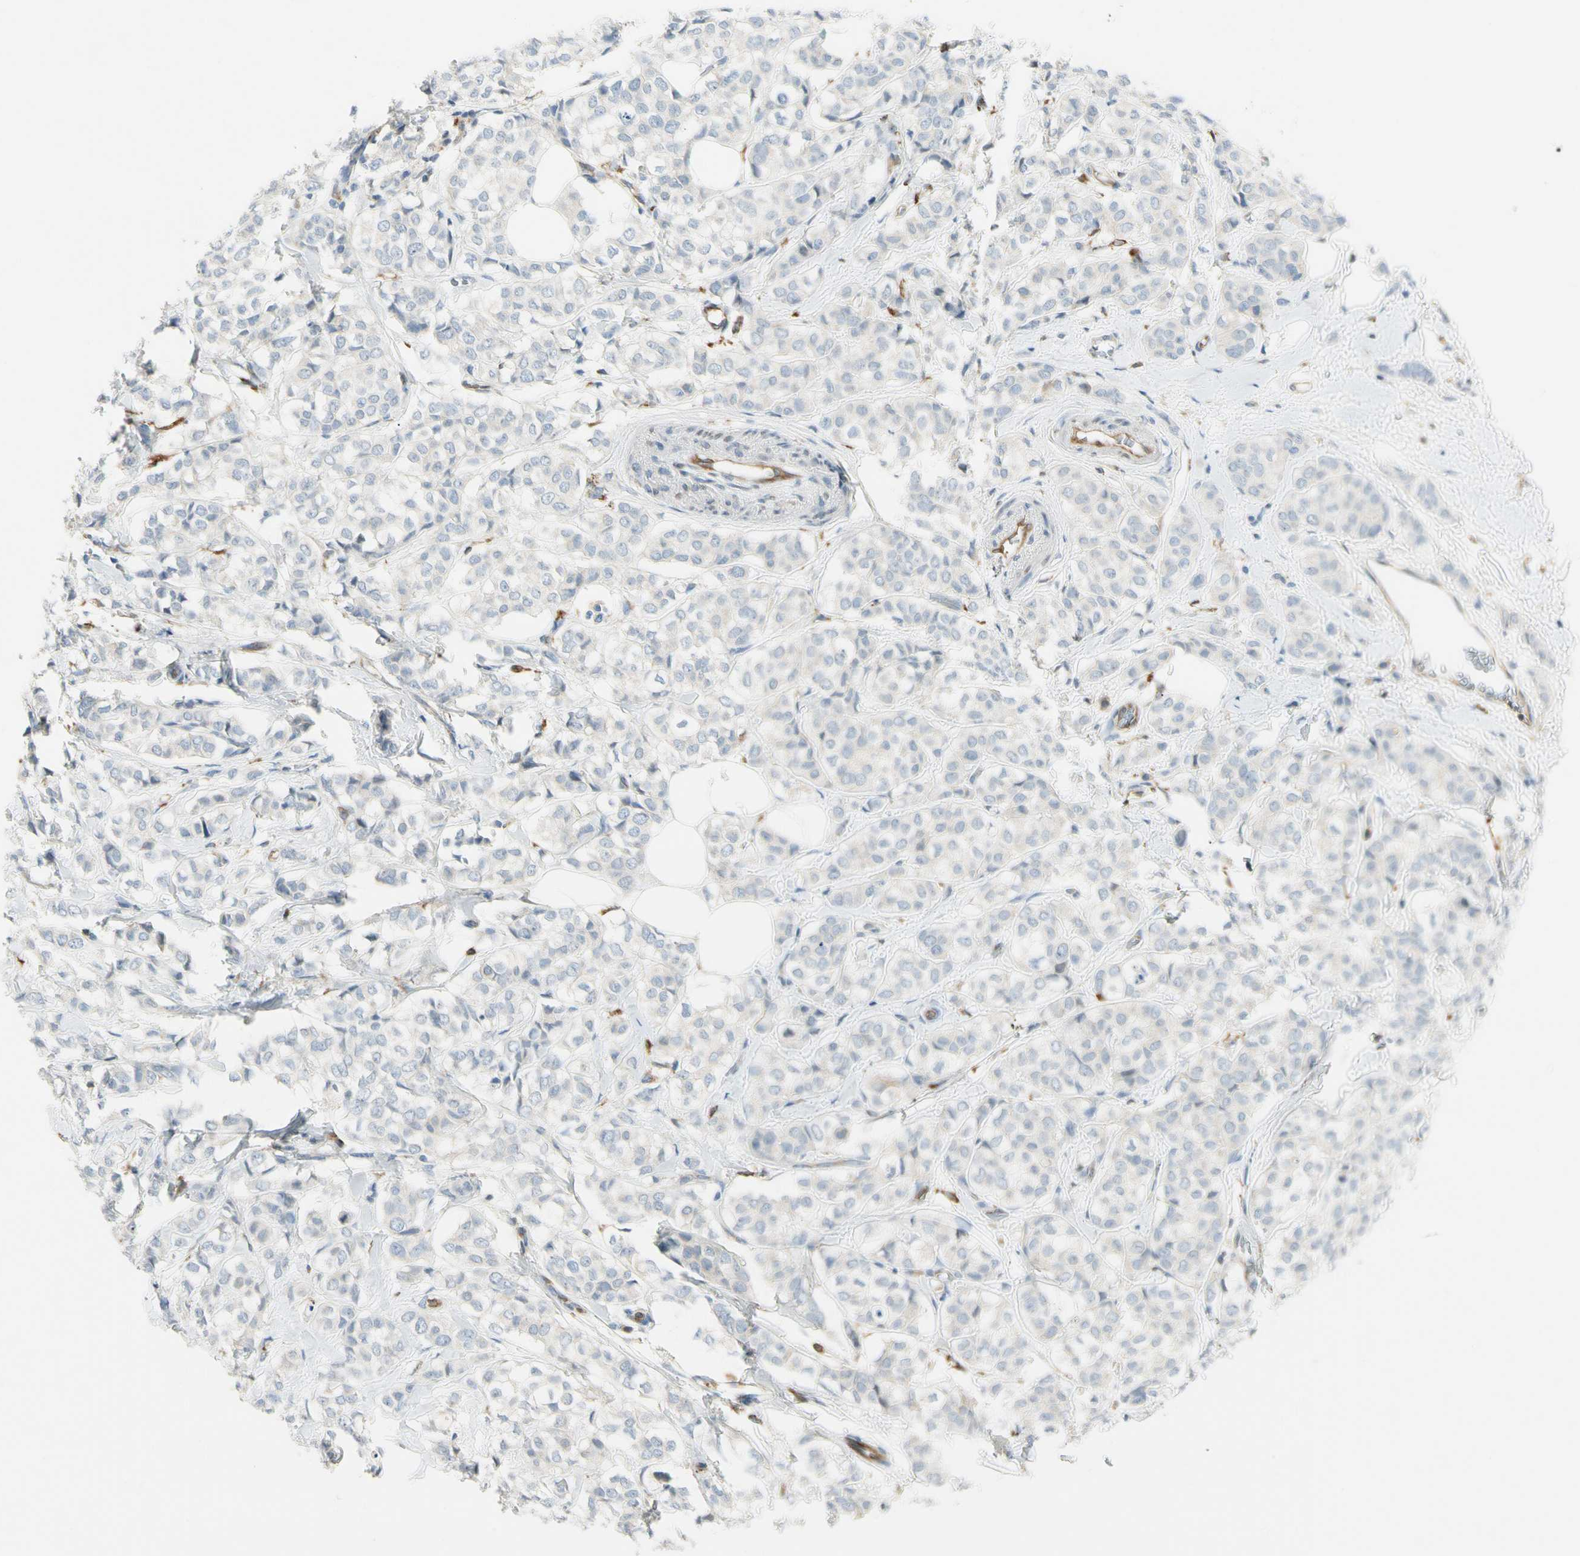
{"staining": {"intensity": "negative", "quantity": "none", "location": "none"}, "tissue": "breast cancer", "cell_type": "Tumor cells", "image_type": "cancer", "snomed": [{"axis": "morphology", "description": "Lobular carcinoma"}, {"axis": "topography", "description": "Breast"}], "caption": "IHC image of neoplastic tissue: breast lobular carcinoma stained with DAB (3,3'-diaminobenzidine) reveals no significant protein expression in tumor cells.", "gene": "LPCAT2", "patient": {"sex": "female", "age": 60}}